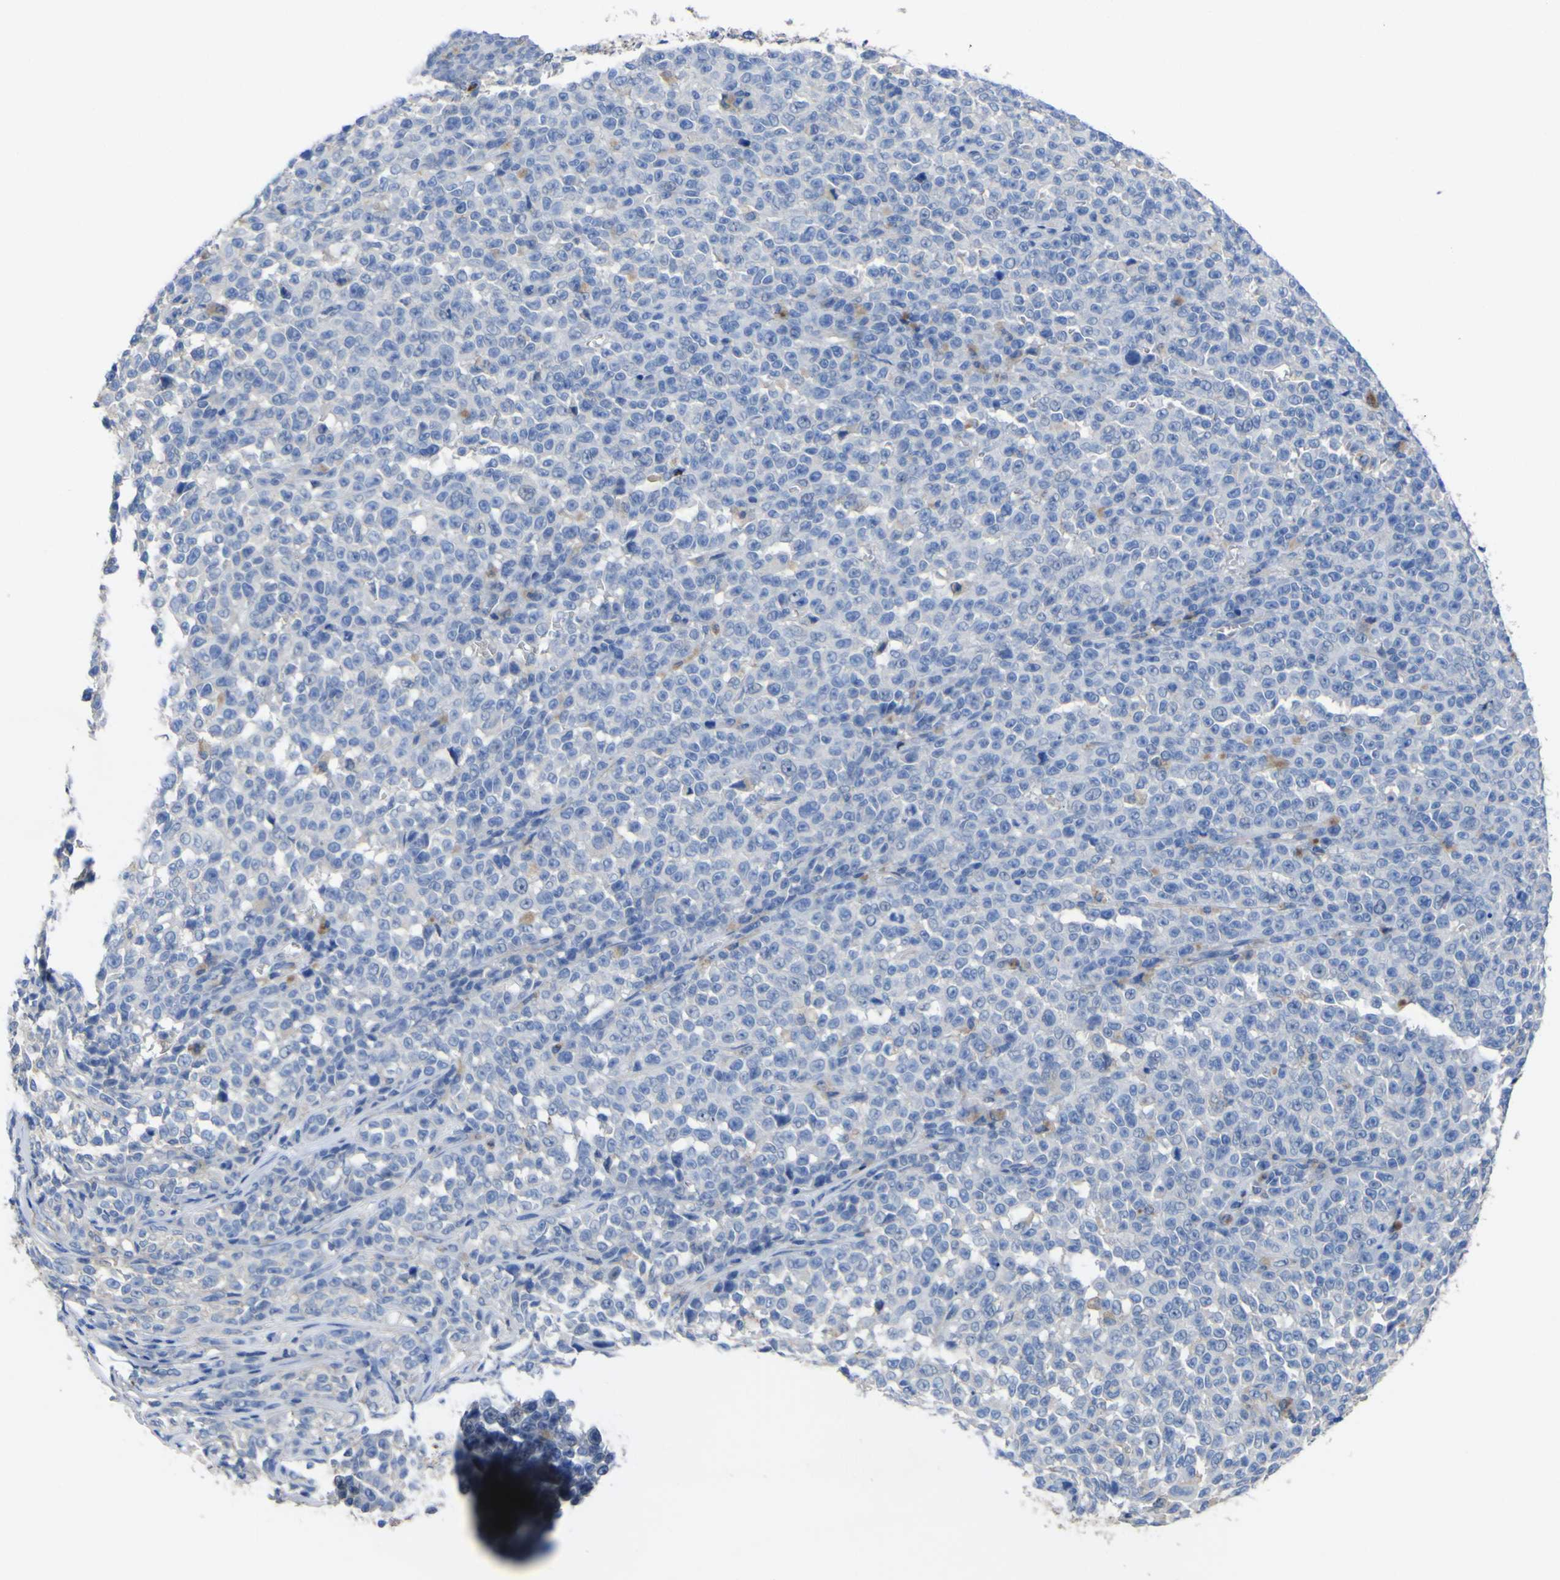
{"staining": {"intensity": "weak", "quantity": "<25%", "location": "cytoplasmic/membranous"}, "tissue": "melanoma", "cell_type": "Tumor cells", "image_type": "cancer", "snomed": [{"axis": "morphology", "description": "Malignant melanoma, NOS"}, {"axis": "topography", "description": "Skin"}], "caption": "Immunohistochemistry image of melanoma stained for a protein (brown), which reveals no expression in tumor cells.", "gene": "AGO4", "patient": {"sex": "female", "age": 82}}